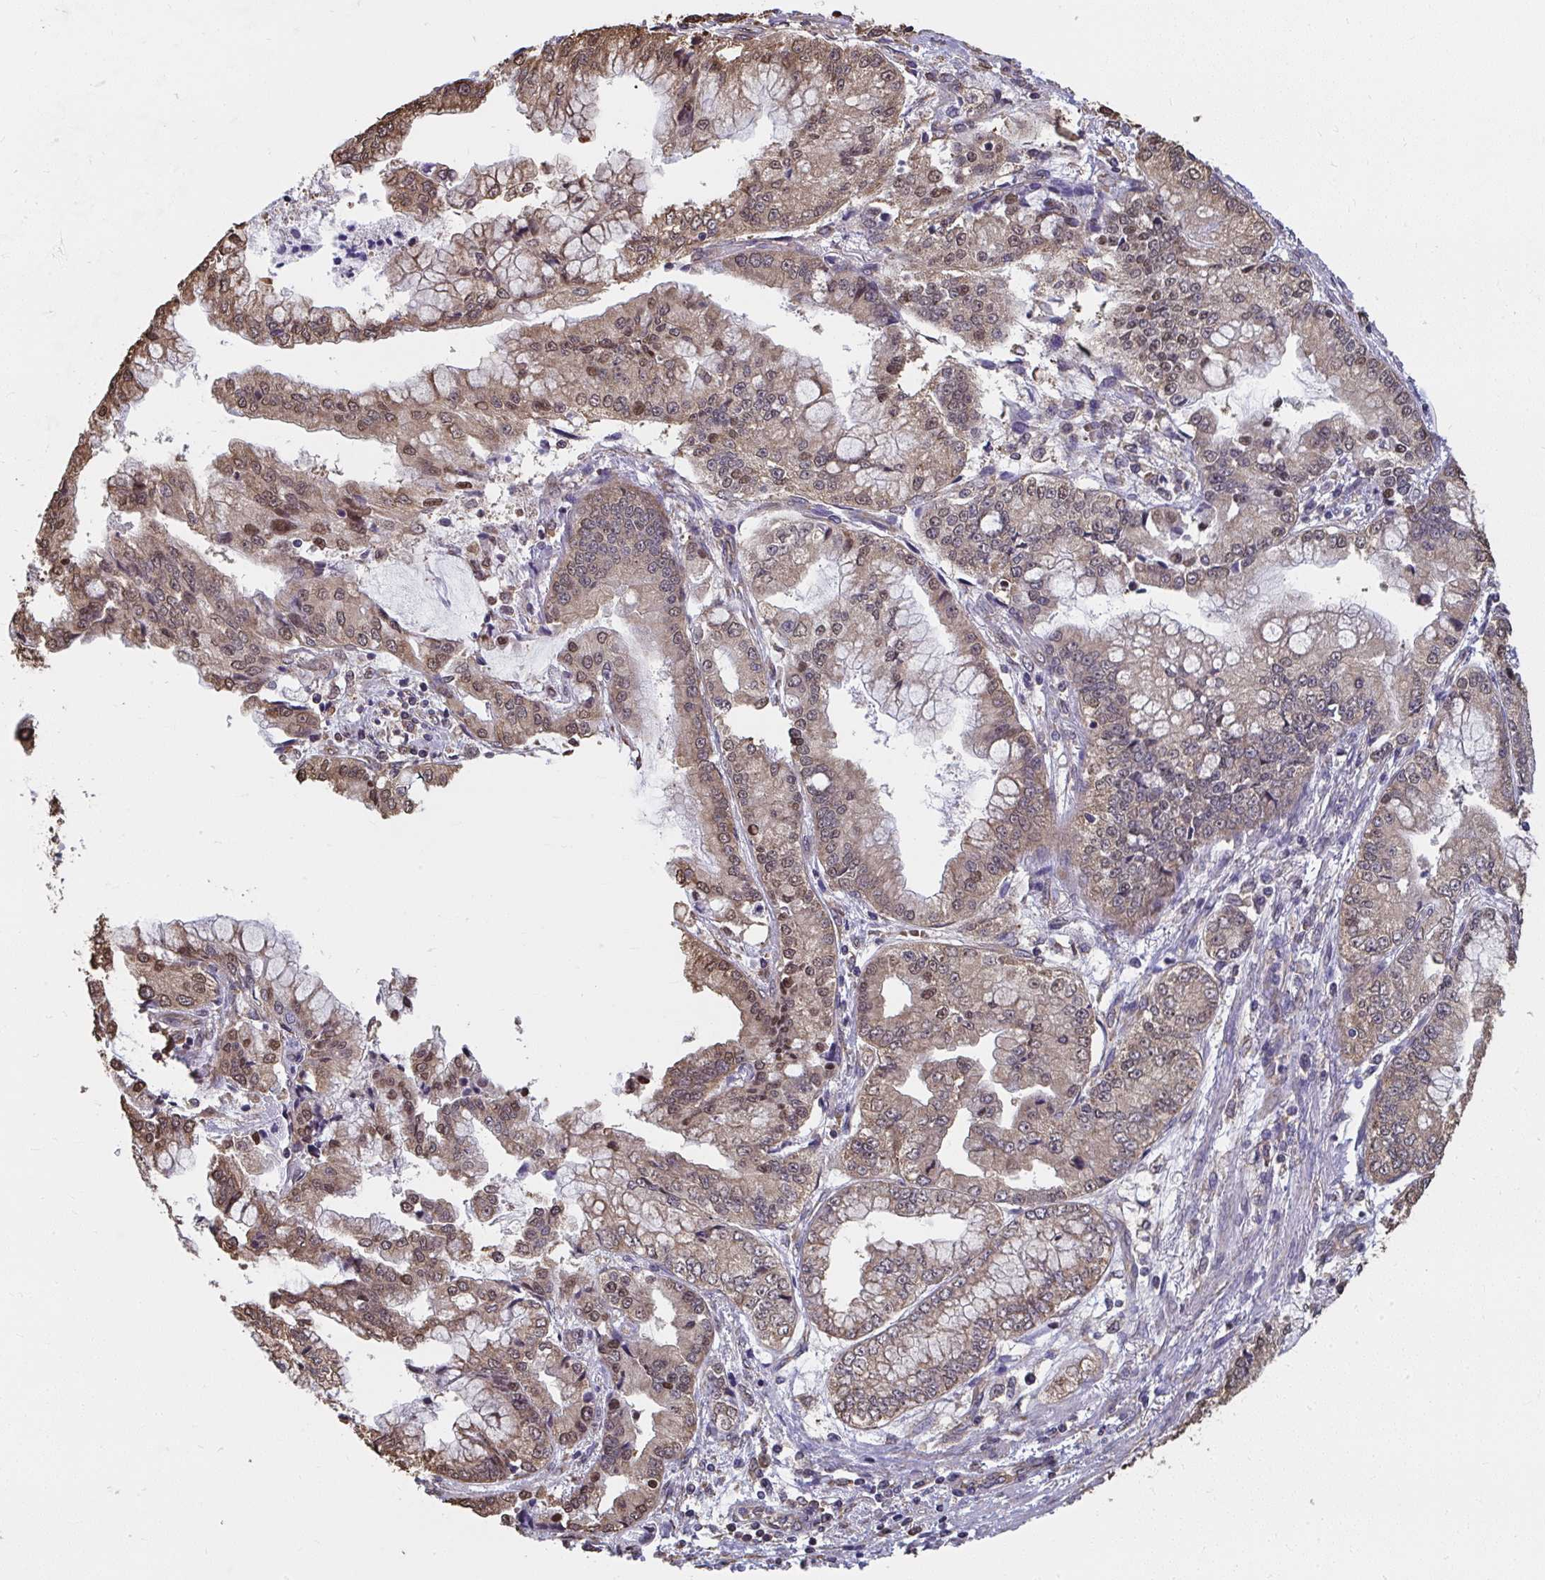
{"staining": {"intensity": "moderate", "quantity": "25%-75%", "location": "cytoplasmic/membranous,nuclear"}, "tissue": "stomach cancer", "cell_type": "Tumor cells", "image_type": "cancer", "snomed": [{"axis": "morphology", "description": "Adenocarcinoma, NOS"}, {"axis": "topography", "description": "Stomach, upper"}], "caption": "Tumor cells show moderate cytoplasmic/membranous and nuclear positivity in approximately 25%-75% of cells in stomach cancer.", "gene": "SYNCRIP", "patient": {"sex": "female", "age": 74}}